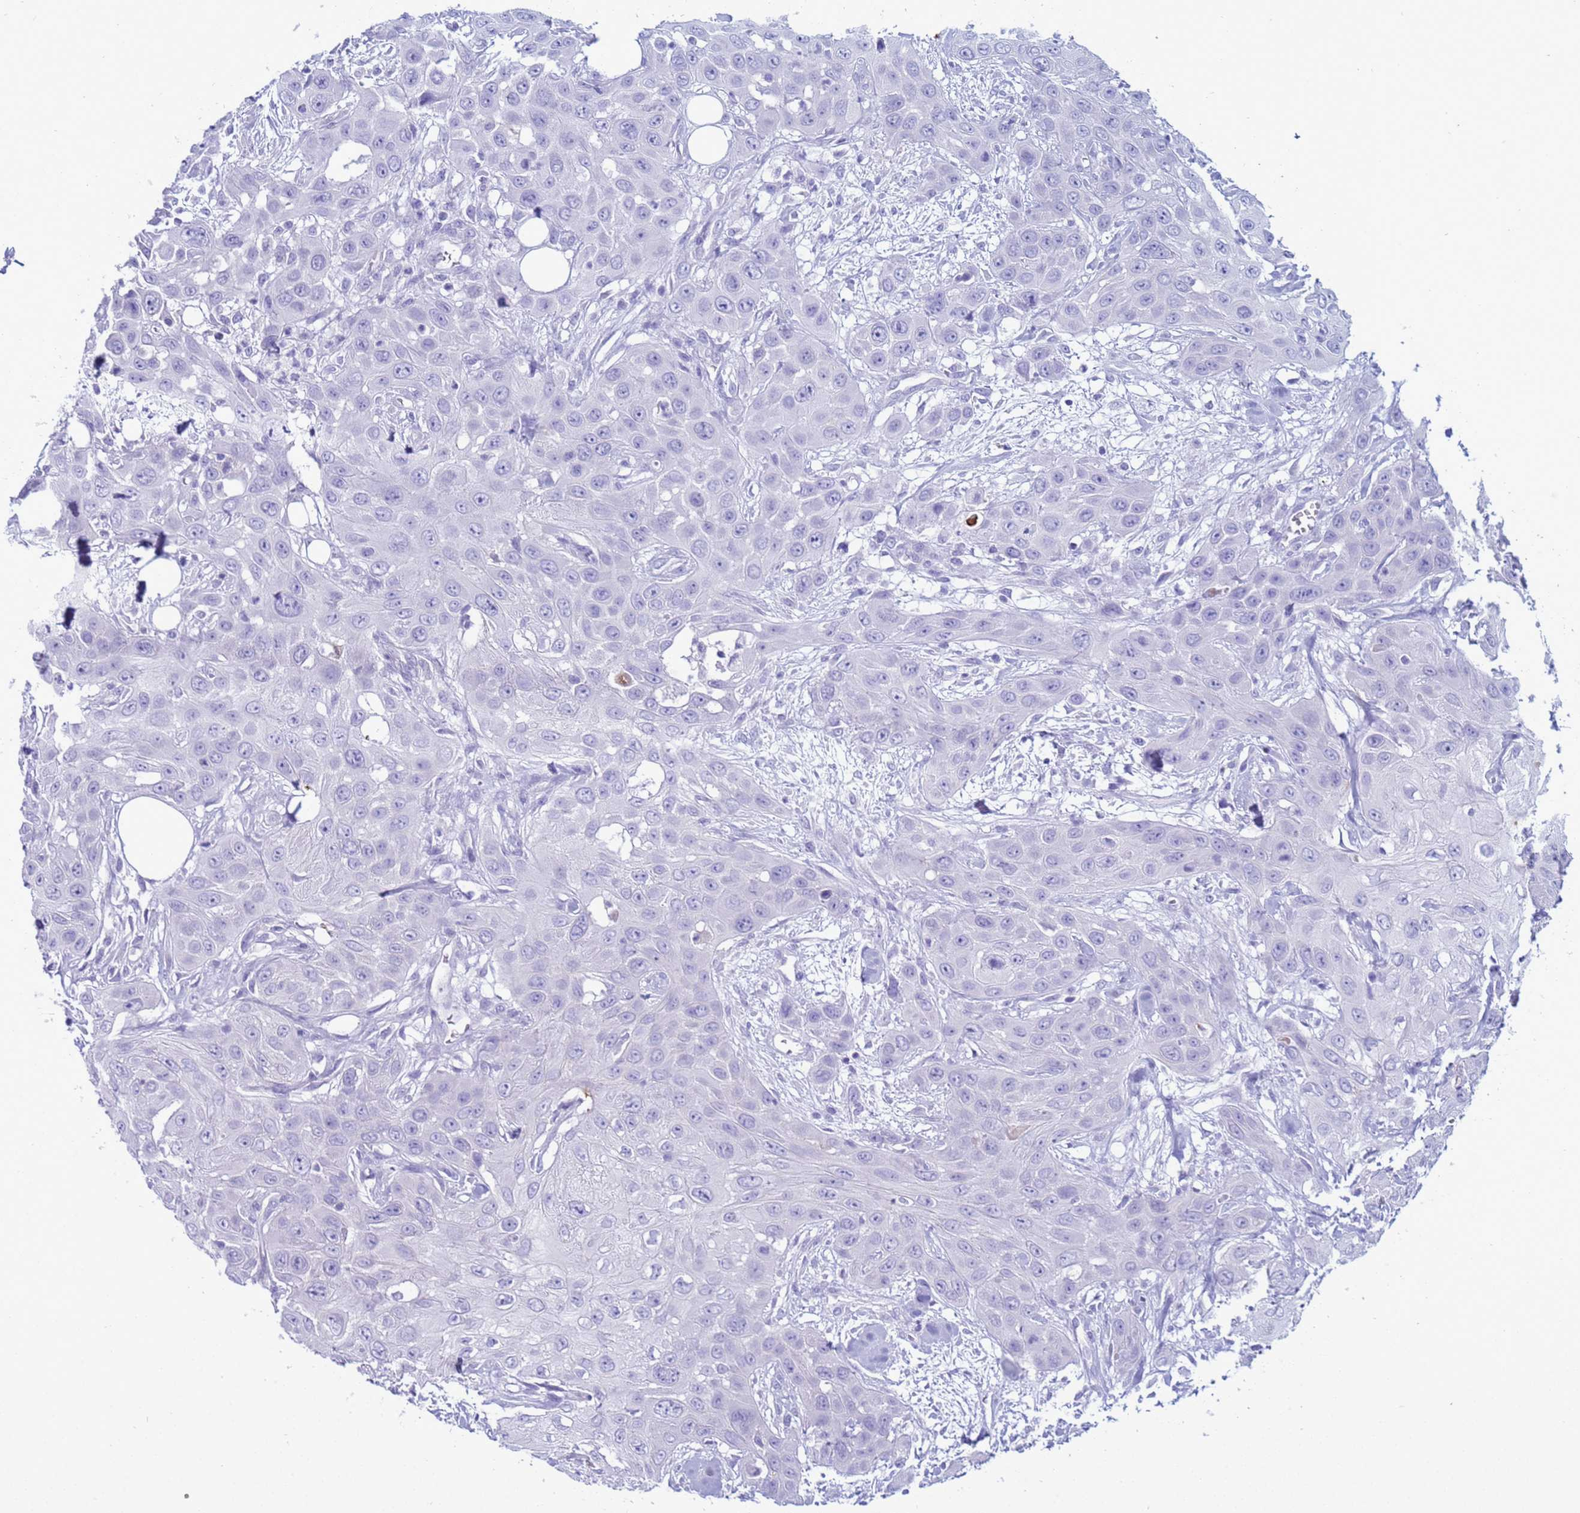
{"staining": {"intensity": "negative", "quantity": "none", "location": "none"}, "tissue": "head and neck cancer", "cell_type": "Tumor cells", "image_type": "cancer", "snomed": [{"axis": "morphology", "description": "Squamous cell carcinoma, NOS"}, {"axis": "topography", "description": "Head-Neck"}], "caption": "Head and neck squamous cell carcinoma was stained to show a protein in brown. There is no significant expression in tumor cells.", "gene": "CST4", "patient": {"sex": "male", "age": 81}}